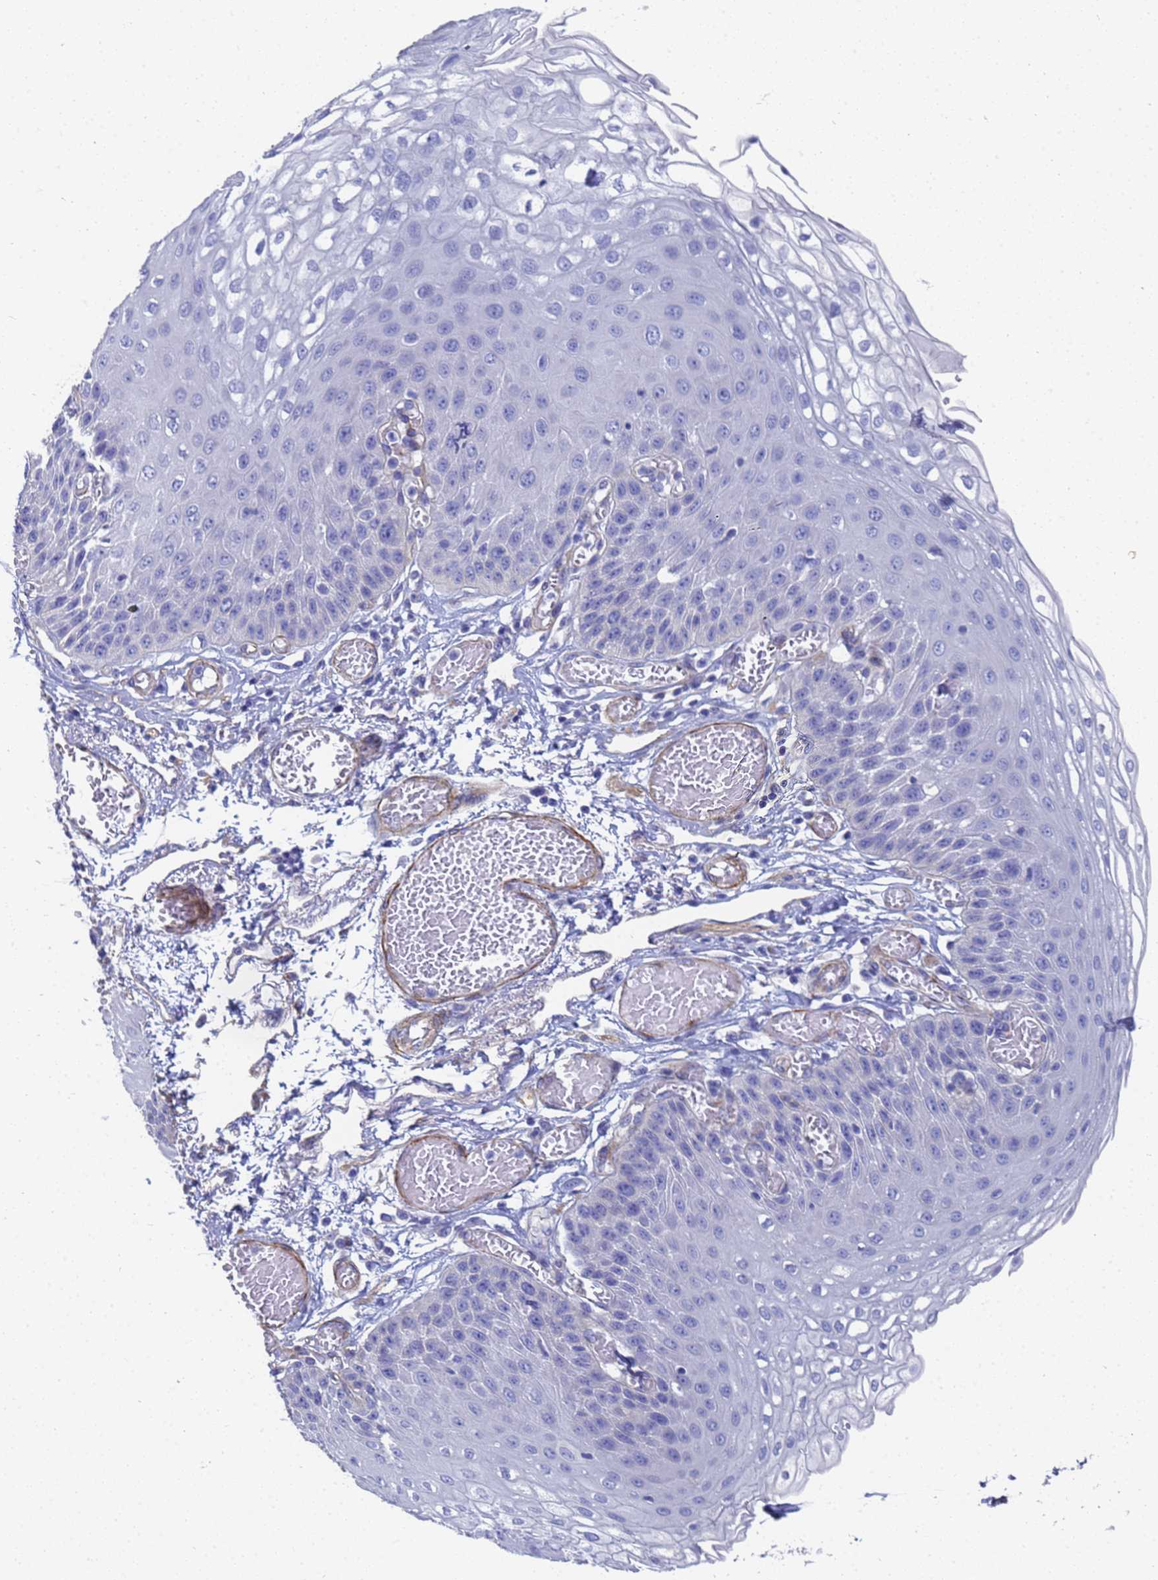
{"staining": {"intensity": "negative", "quantity": "none", "location": "none"}, "tissue": "esophagus", "cell_type": "Squamous epithelial cells", "image_type": "normal", "snomed": [{"axis": "morphology", "description": "Normal tissue, NOS"}, {"axis": "topography", "description": "Esophagus"}], "caption": "Immunohistochemistry of benign human esophagus displays no positivity in squamous epithelial cells. The staining is performed using DAB brown chromogen with nuclei counter-stained in using hematoxylin.", "gene": "ENSG00000198211", "patient": {"sex": "male", "age": 81}}